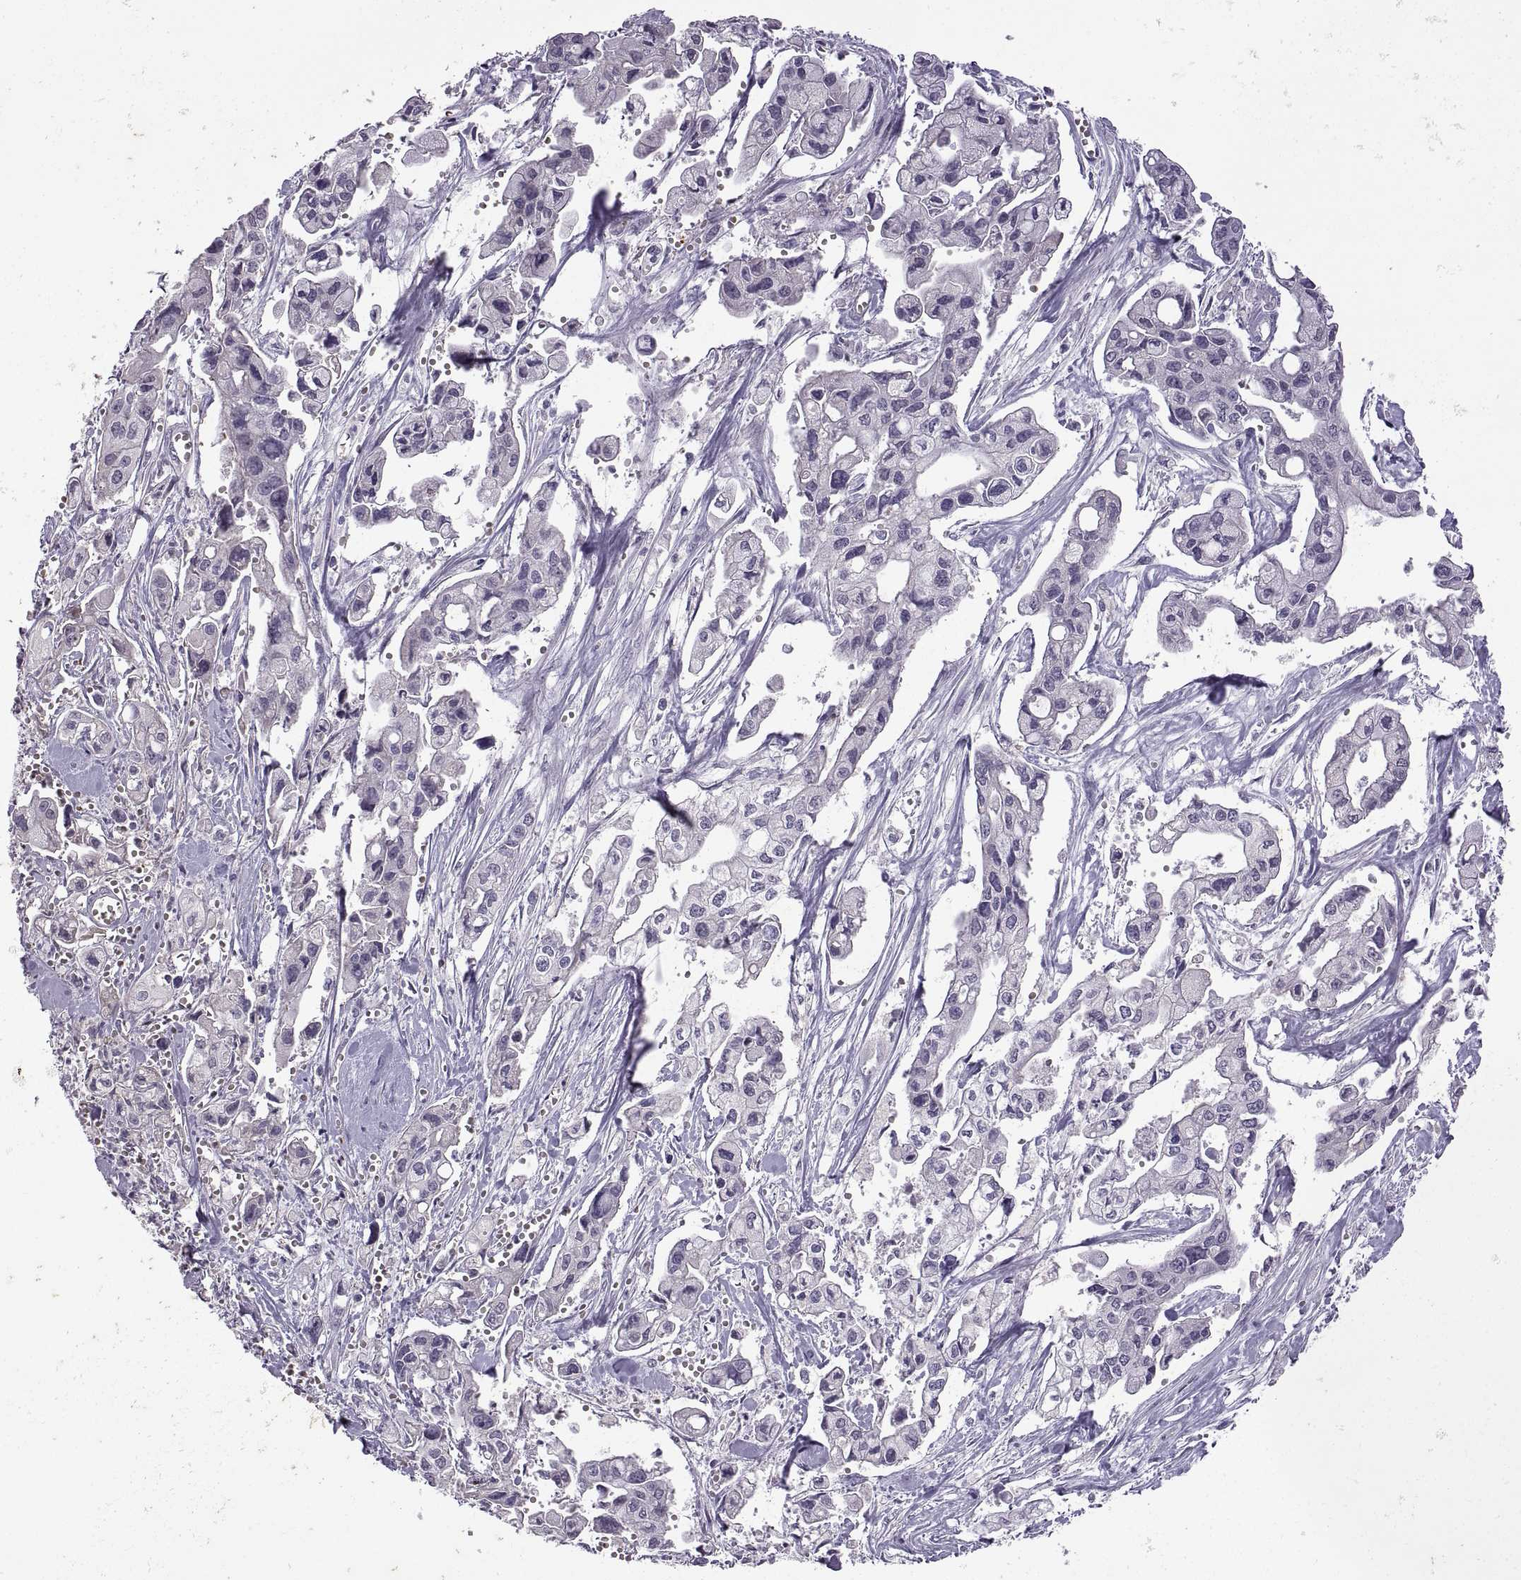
{"staining": {"intensity": "negative", "quantity": "none", "location": "none"}, "tissue": "pancreatic cancer", "cell_type": "Tumor cells", "image_type": "cancer", "snomed": [{"axis": "morphology", "description": "Adenocarcinoma, NOS"}, {"axis": "topography", "description": "Pancreas"}], "caption": "Micrograph shows no protein expression in tumor cells of pancreatic cancer tissue.", "gene": "MEIOC", "patient": {"sex": "male", "age": 70}}